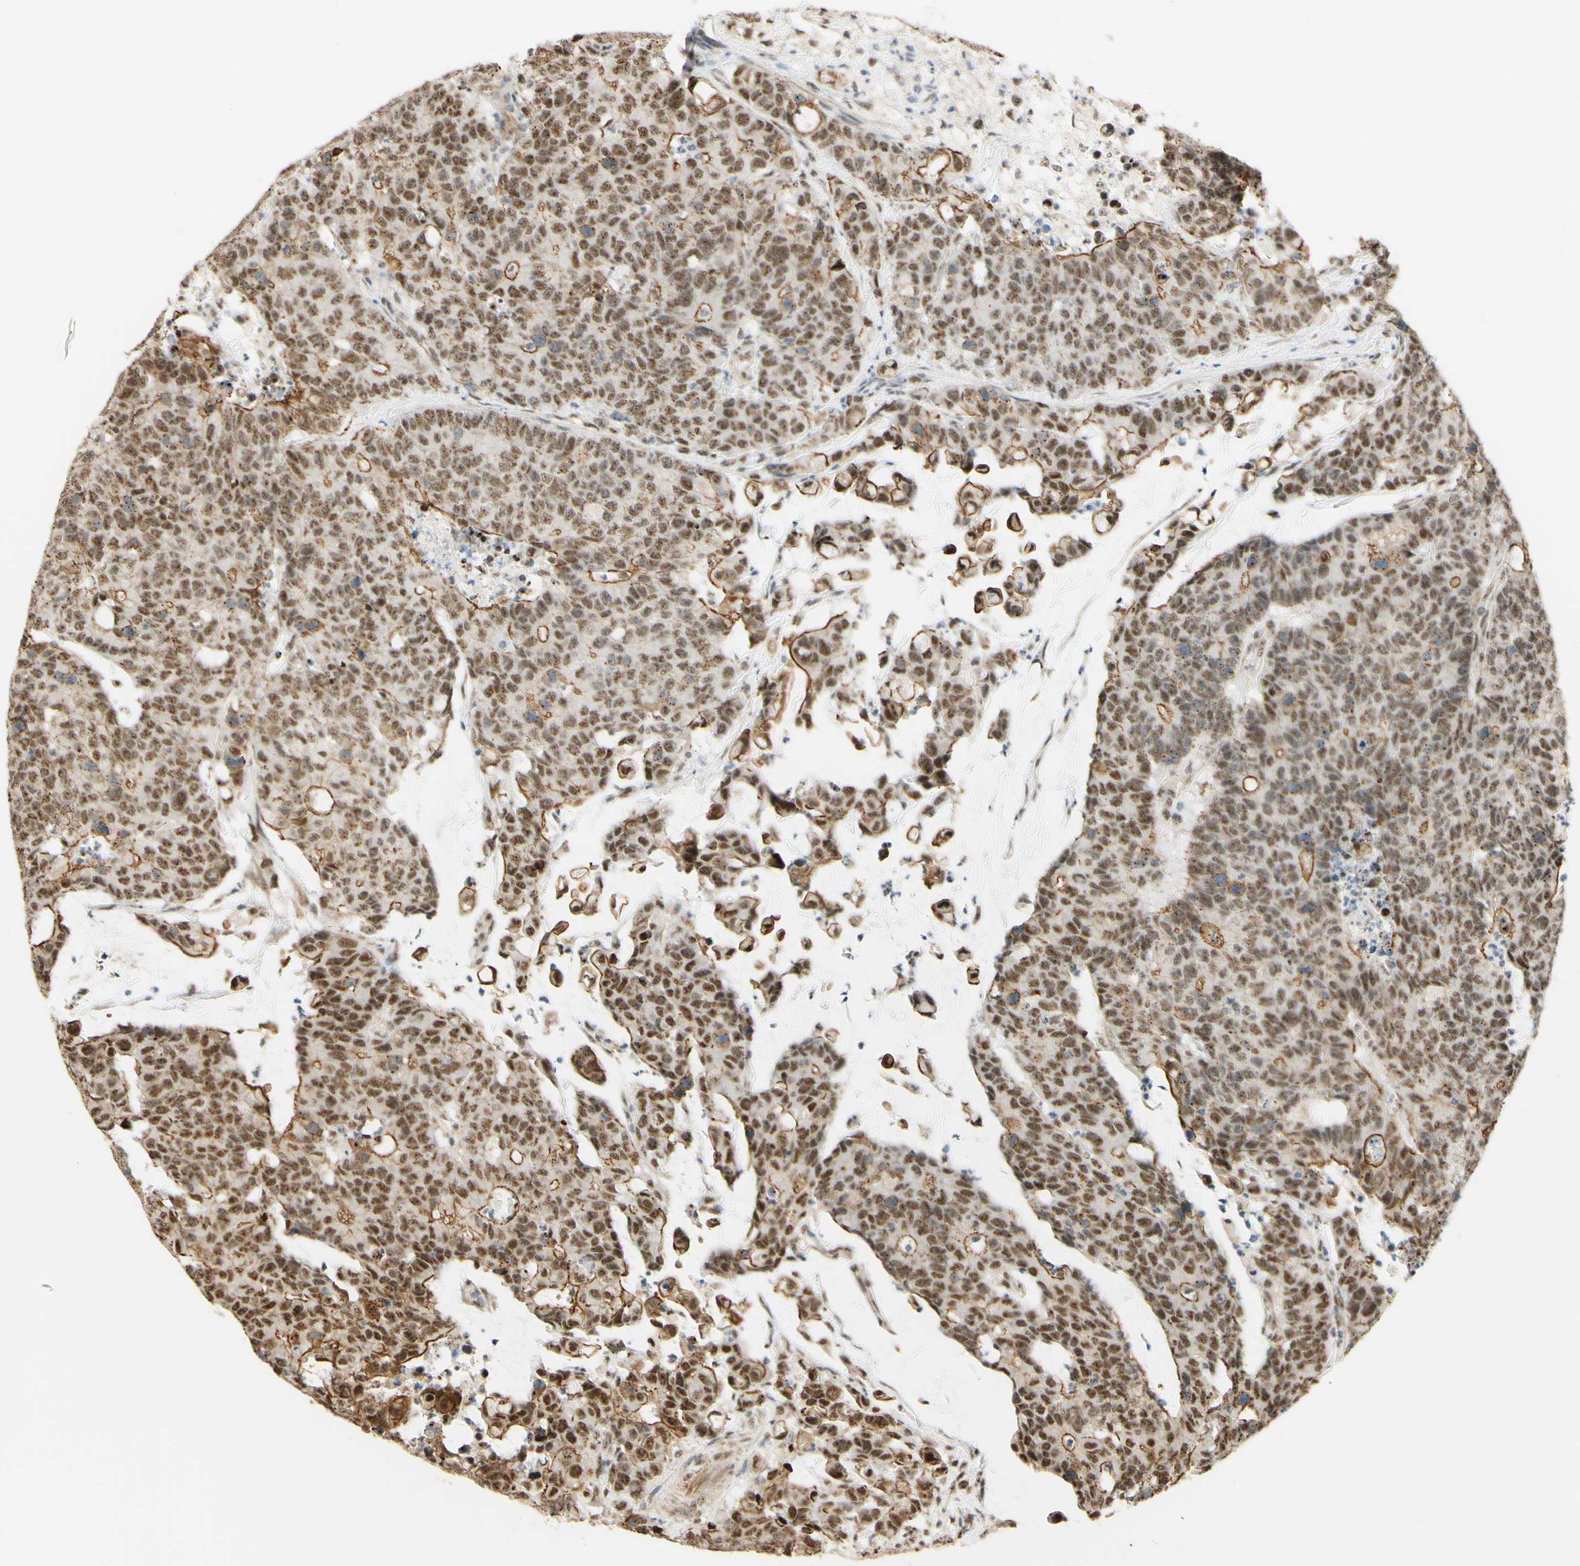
{"staining": {"intensity": "moderate", "quantity": ">75%", "location": "cytoplasmic/membranous,nuclear"}, "tissue": "colorectal cancer", "cell_type": "Tumor cells", "image_type": "cancer", "snomed": [{"axis": "morphology", "description": "Adenocarcinoma, NOS"}, {"axis": "topography", "description": "Colon"}], "caption": "Immunohistochemical staining of human adenocarcinoma (colorectal) shows medium levels of moderate cytoplasmic/membranous and nuclear protein positivity in about >75% of tumor cells.", "gene": "SAP18", "patient": {"sex": "female", "age": 86}}